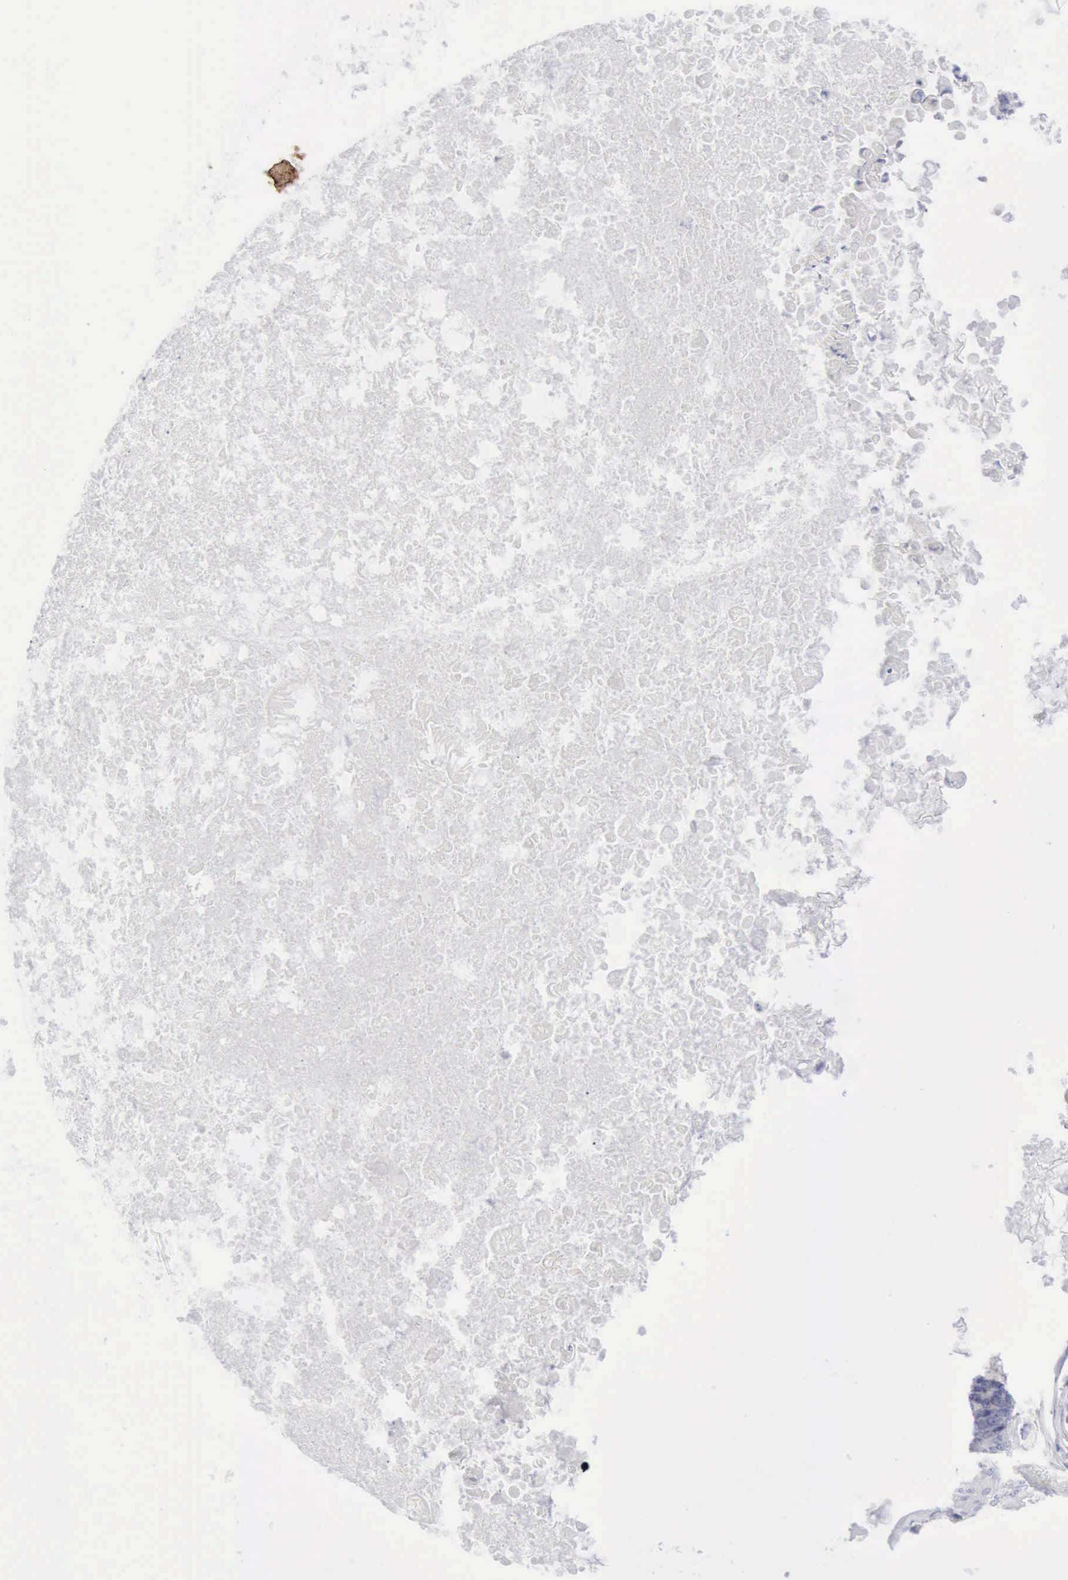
{"staining": {"intensity": "negative", "quantity": "none", "location": "none"}, "tissue": "ovarian cancer", "cell_type": "Tumor cells", "image_type": "cancer", "snomed": [{"axis": "morphology", "description": "Cystadenocarcinoma, mucinous, NOS"}, {"axis": "topography", "description": "Ovary"}], "caption": "Immunohistochemistry (IHC) histopathology image of ovarian mucinous cystadenocarcinoma stained for a protein (brown), which shows no staining in tumor cells. Brightfield microscopy of IHC stained with DAB (brown) and hematoxylin (blue), captured at high magnification.", "gene": "KRT10", "patient": {"sex": "female", "age": 37}}